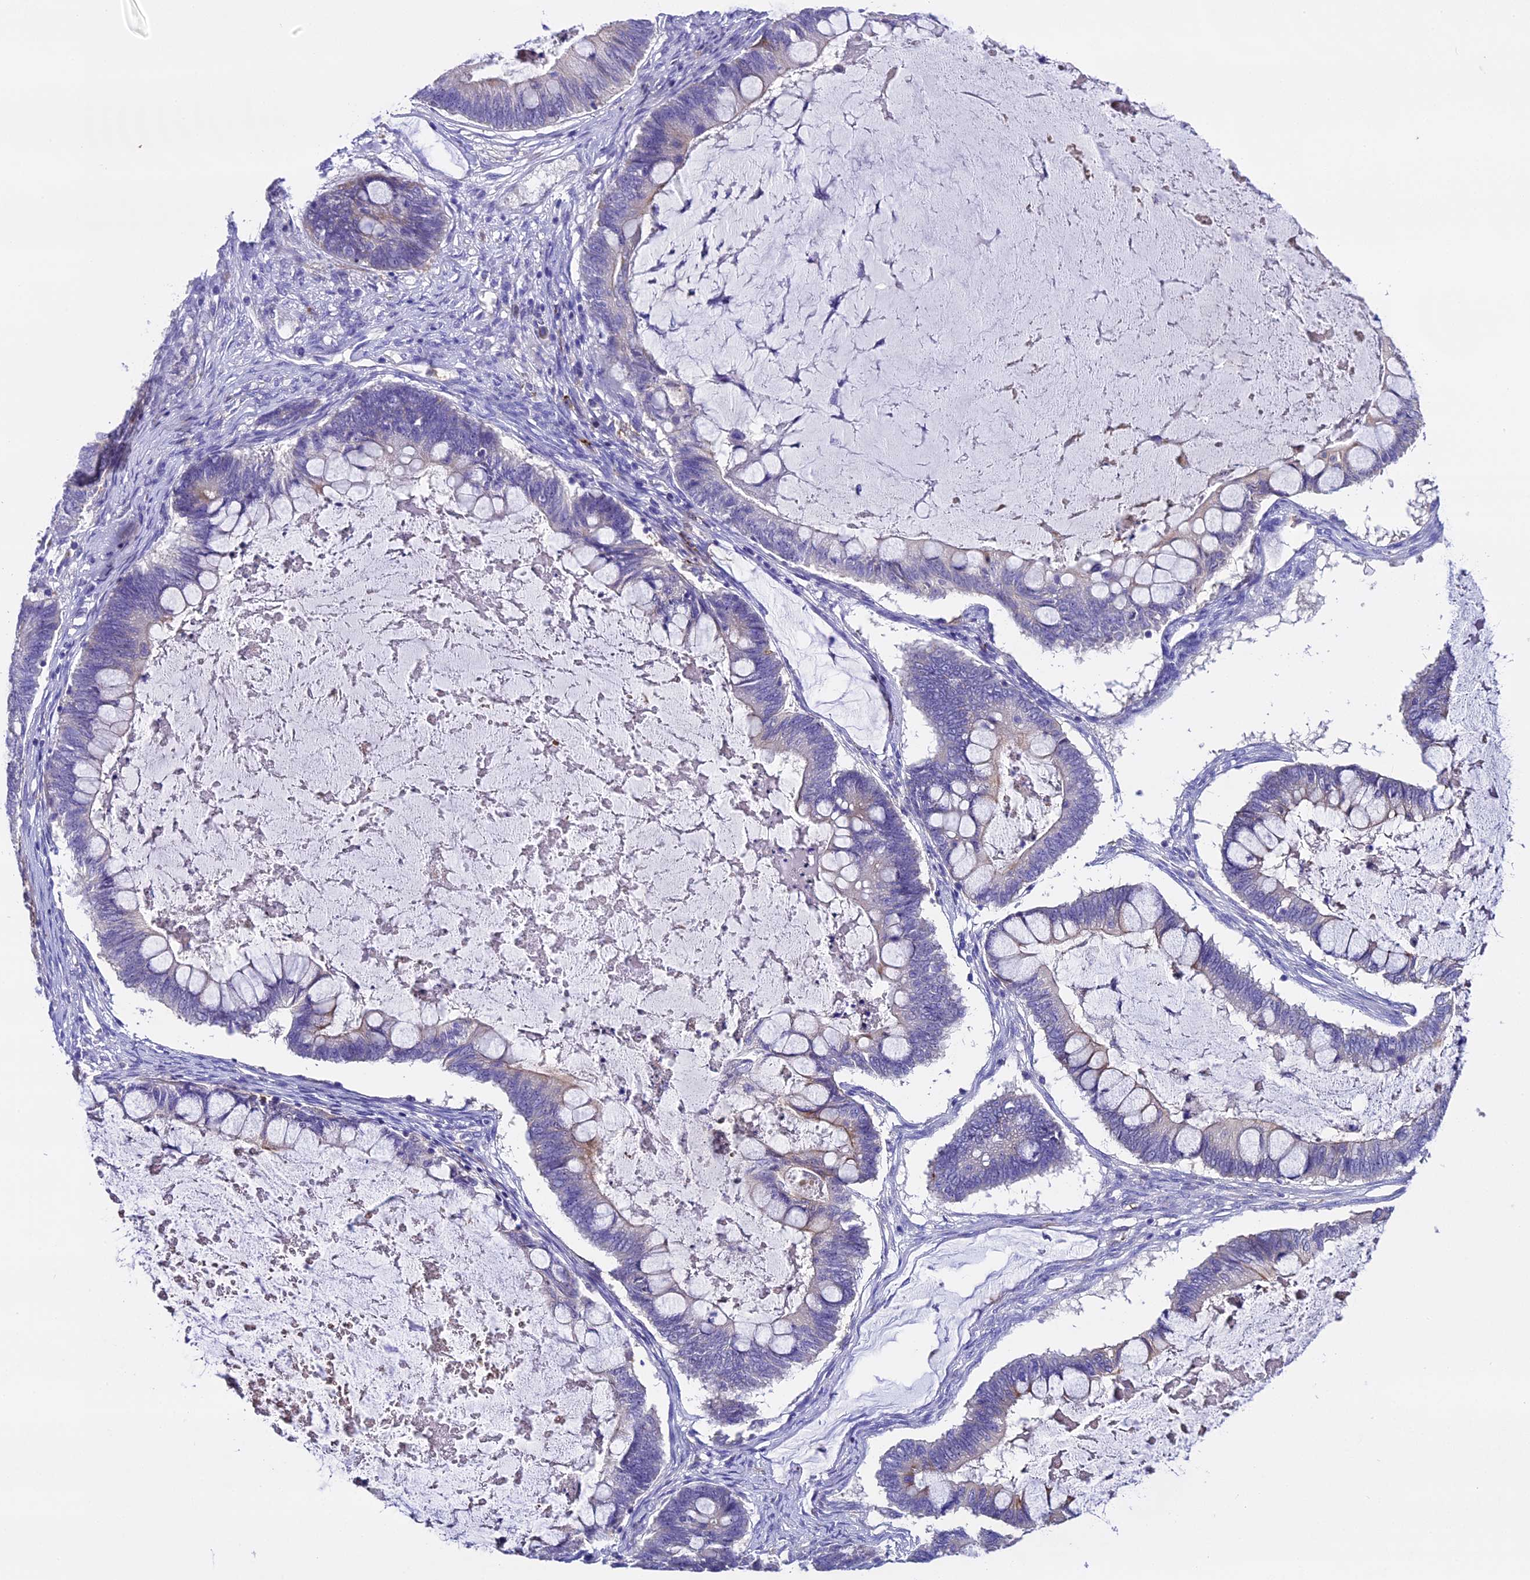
{"staining": {"intensity": "negative", "quantity": "none", "location": "none"}, "tissue": "ovarian cancer", "cell_type": "Tumor cells", "image_type": "cancer", "snomed": [{"axis": "morphology", "description": "Cystadenocarcinoma, mucinous, NOS"}, {"axis": "topography", "description": "Ovary"}], "caption": "IHC image of neoplastic tissue: ovarian cancer stained with DAB demonstrates no significant protein expression in tumor cells.", "gene": "NOD2", "patient": {"sex": "female", "age": 61}}